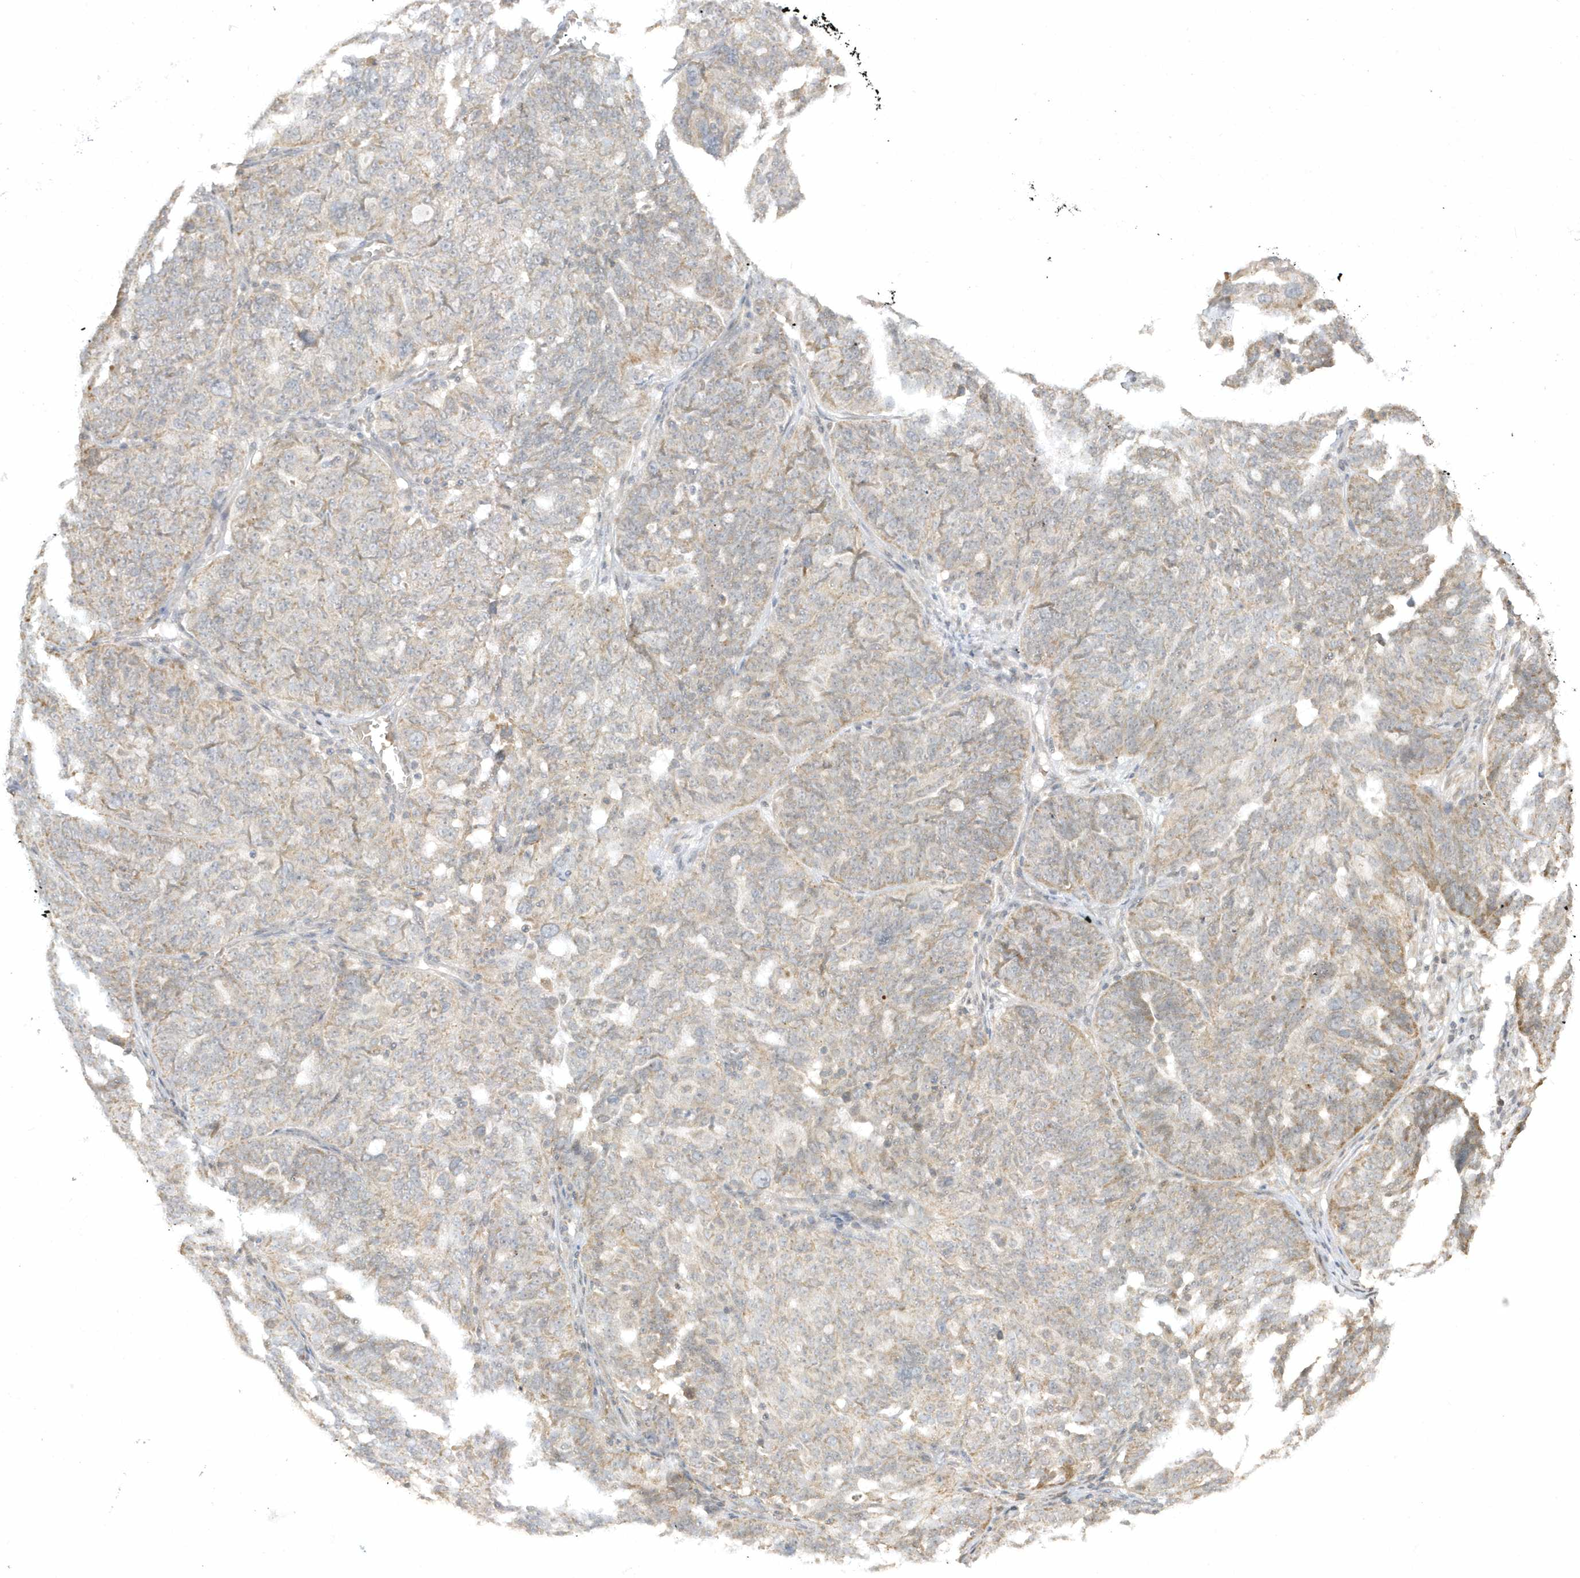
{"staining": {"intensity": "weak", "quantity": "25%-75%", "location": "cytoplasmic/membranous"}, "tissue": "ovarian cancer", "cell_type": "Tumor cells", "image_type": "cancer", "snomed": [{"axis": "morphology", "description": "Cystadenocarcinoma, serous, NOS"}, {"axis": "topography", "description": "Ovary"}], "caption": "IHC of human ovarian serous cystadenocarcinoma displays low levels of weak cytoplasmic/membranous positivity in about 25%-75% of tumor cells. (brown staining indicates protein expression, while blue staining denotes nuclei).", "gene": "ZNF213", "patient": {"sex": "female", "age": 59}}